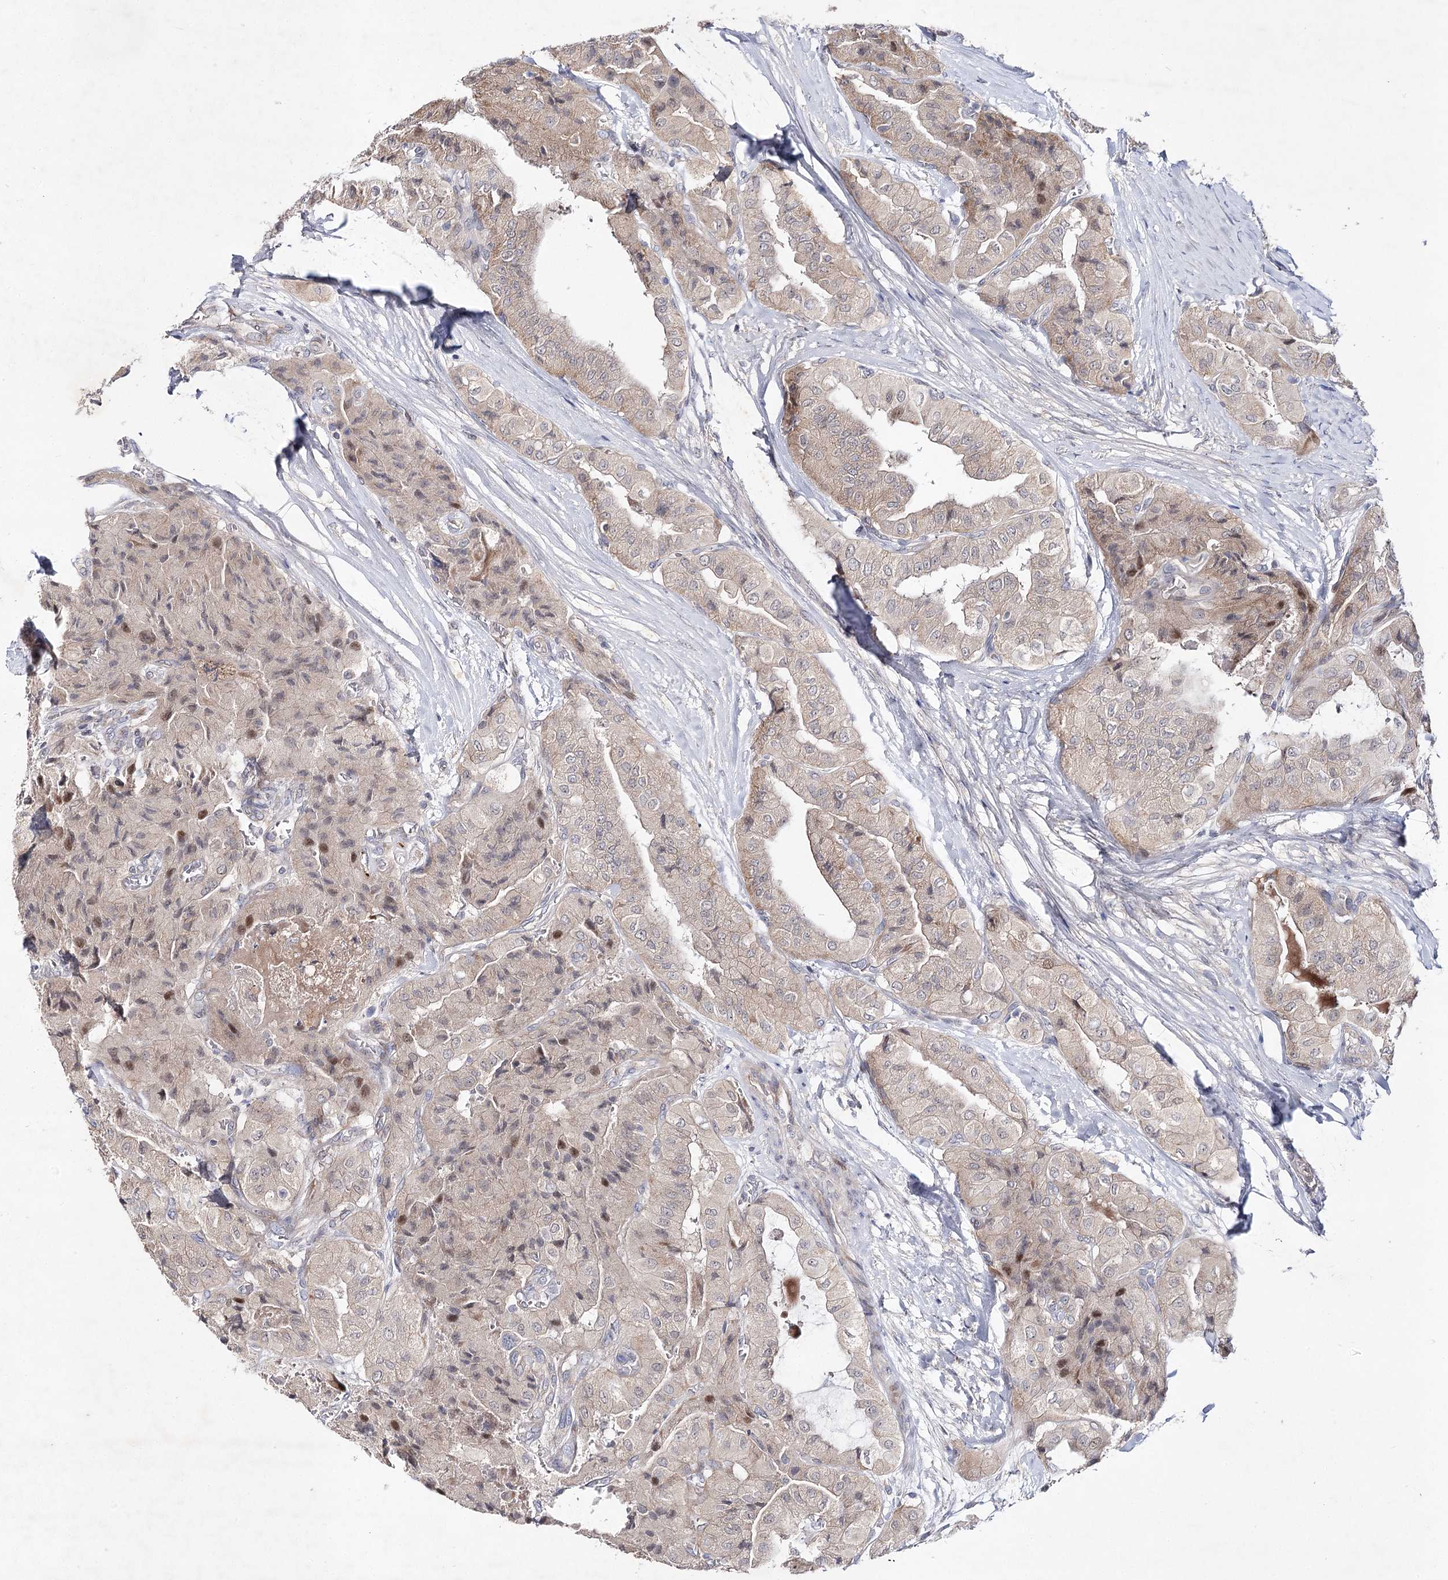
{"staining": {"intensity": "moderate", "quantity": "<25%", "location": "nuclear"}, "tissue": "thyroid cancer", "cell_type": "Tumor cells", "image_type": "cancer", "snomed": [{"axis": "morphology", "description": "Papillary adenocarcinoma, NOS"}, {"axis": "topography", "description": "Thyroid gland"}], "caption": "Tumor cells demonstrate low levels of moderate nuclear positivity in about <25% of cells in human thyroid cancer.", "gene": "ARHGAP32", "patient": {"sex": "female", "age": 59}}